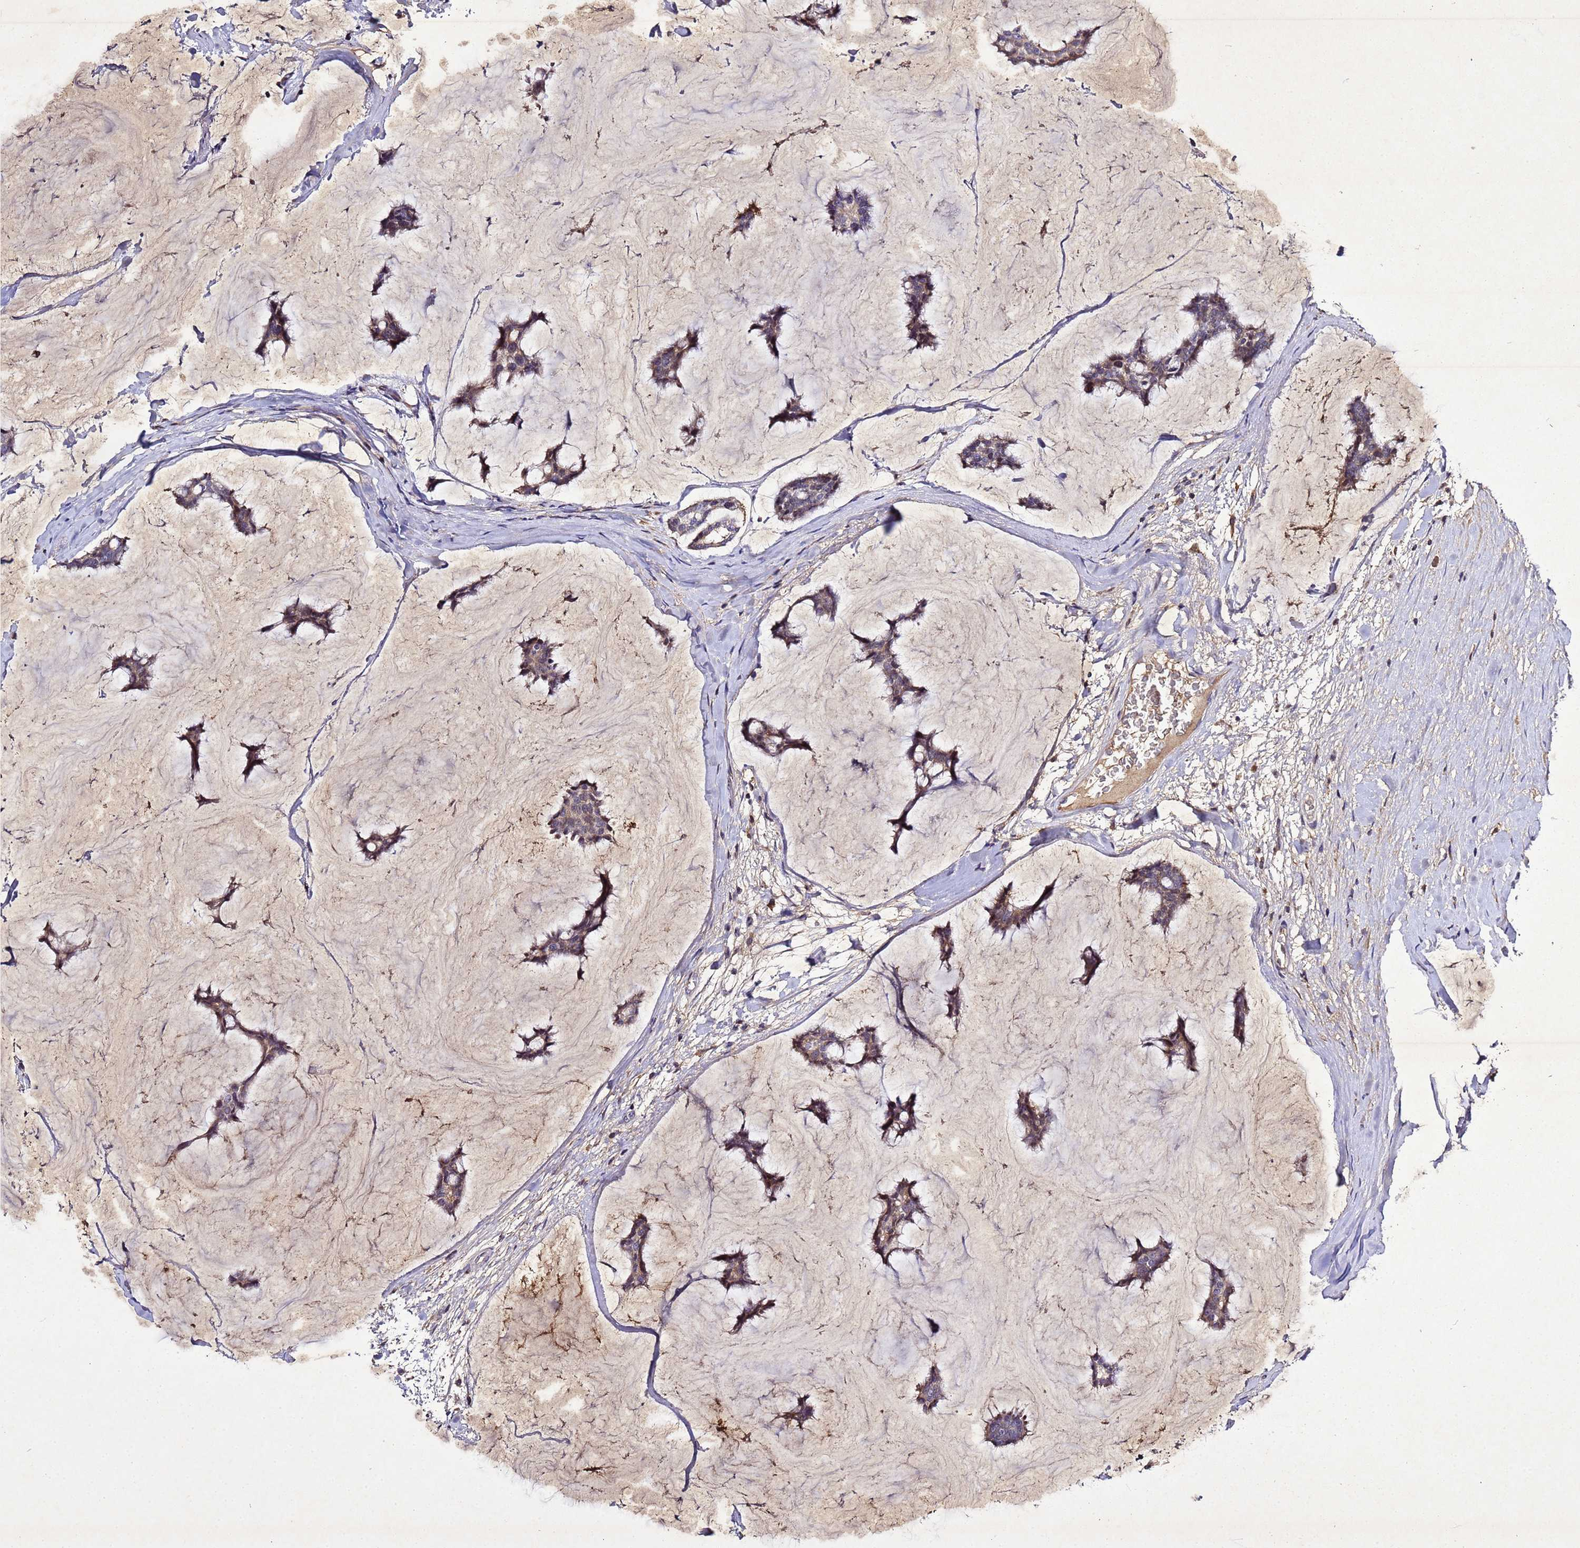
{"staining": {"intensity": "weak", "quantity": ">75%", "location": "cytoplasmic/membranous"}, "tissue": "breast cancer", "cell_type": "Tumor cells", "image_type": "cancer", "snomed": [{"axis": "morphology", "description": "Duct carcinoma"}, {"axis": "topography", "description": "Breast"}], "caption": "A histopathology image of human breast cancer stained for a protein exhibits weak cytoplasmic/membranous brown staining in tumor cells.", "gene": "SV2B", "patient": {"sex": "female", "age": 93}}